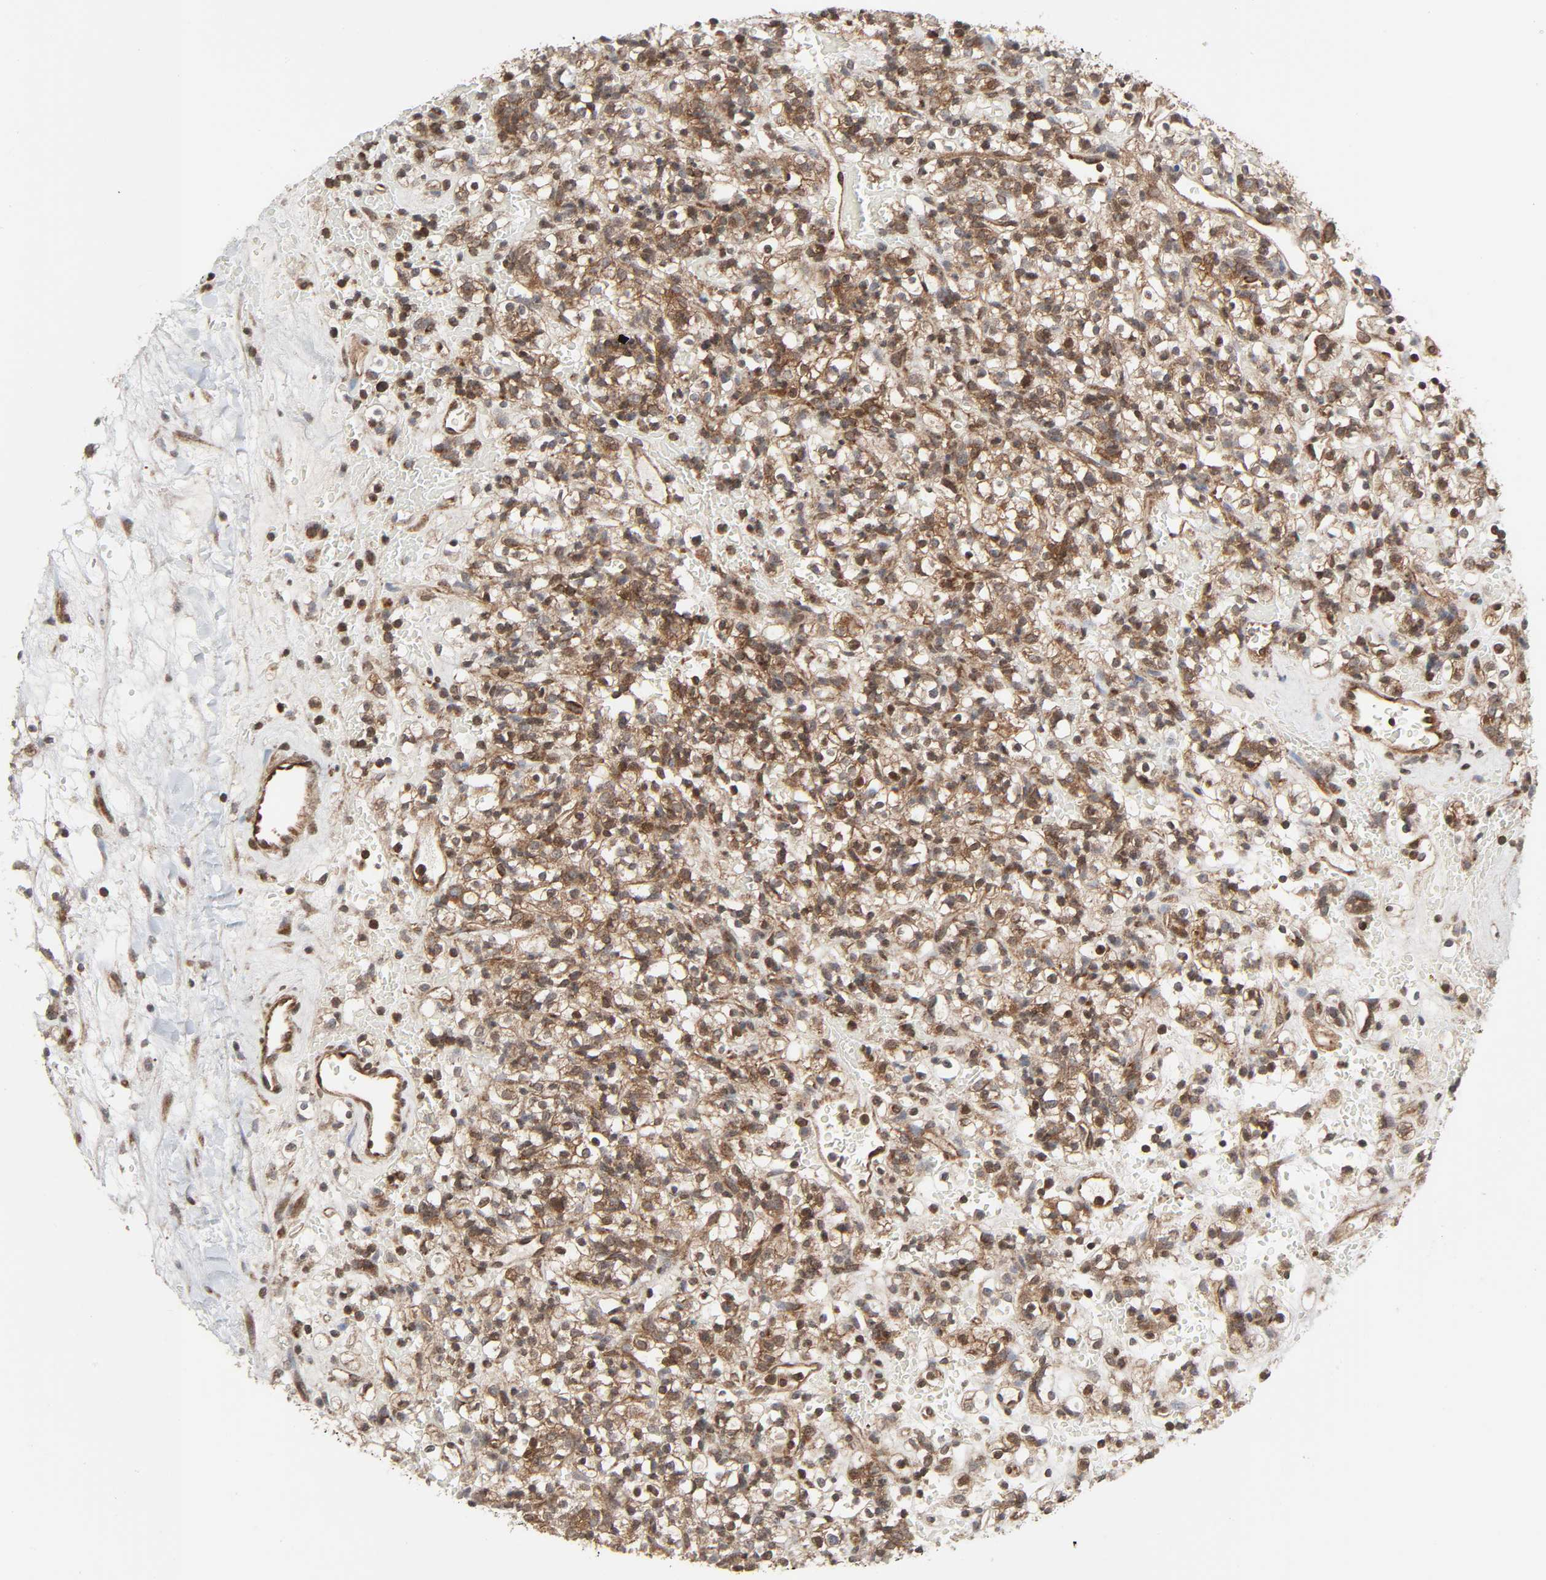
{"staining": {"intensity": "moderate", "quantity": ">75%", "location": "cytoplasmic/membranous,nuclear"}, "tissue": "renal cancer", "cell_type": "Tumor cells", "image_type": "cancer", "snomed": [{"axis": "morphology", "description": "Normal tissue, NOS"}, {"axis": "morphology", "description": "Adenocarcinoma, NOS"}, {"axis": "topography", "description": "Kidney"}], "caption": "Brown immunohistochemical staining in renal cancer demonstrates moderate cytoplasmic/membranous and nuclear positivity in about >75% of tumor cells.", "gene": "GSK3A", "patient": {"sex": "female", "age": 72}}